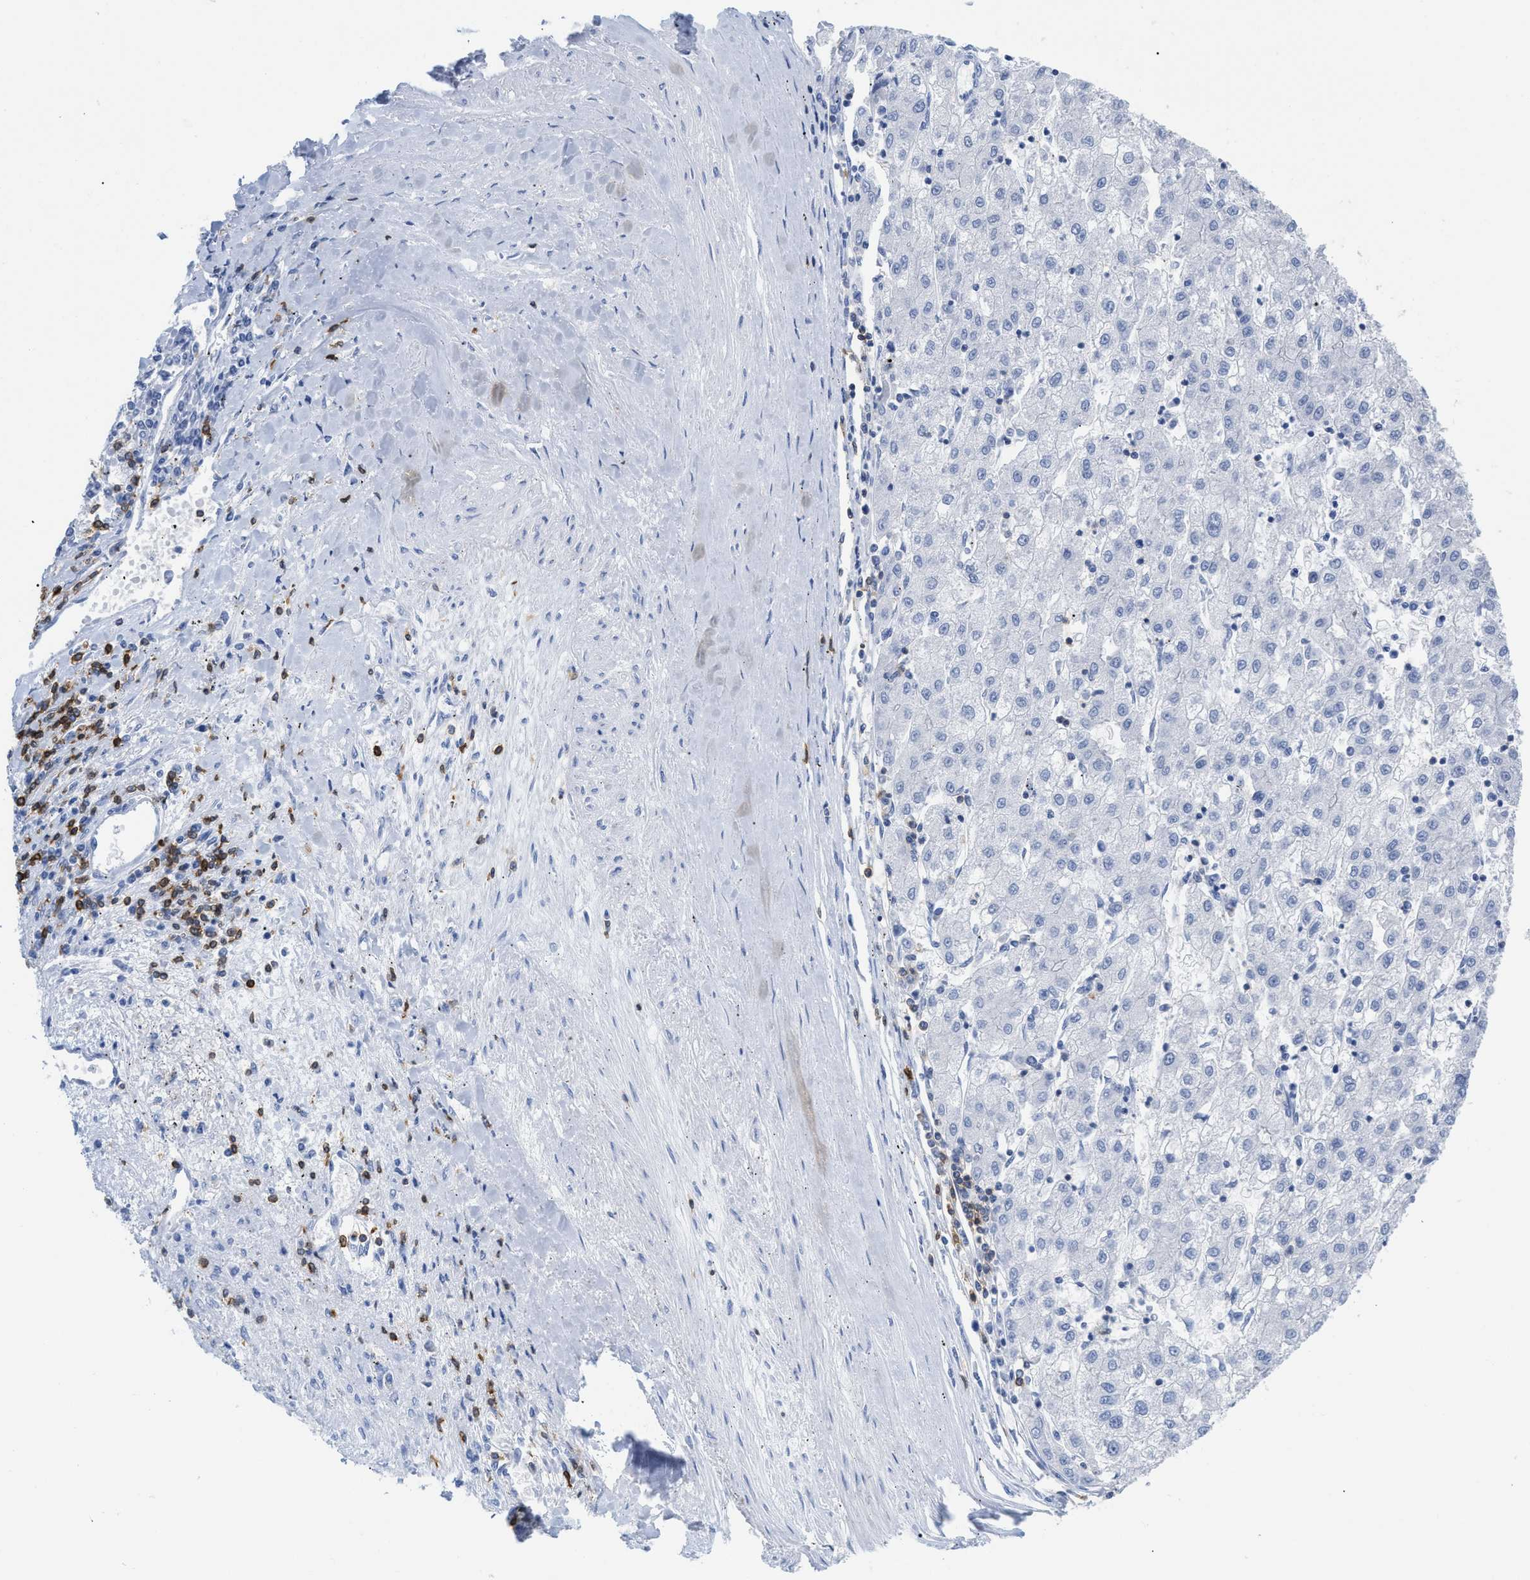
{"staining": {"intensity": "negative", "quantity": "none", "location": "none"}, "tissue": "liver cancer", "cell_type": "Tumor cells", "image_type": "cancer", "snomed": [{"axis": "morphology", "description": "Carcinoma, Hepatocellular, NOS"}, {"axis": "topography", "description": "Liver"}], "caption": "Immunohistochemistry (IHC) of liver cancer (hepatocellular carcinoma) displays no staining in tumor cells. (IHC, brightfield microscopy, high magnification).", "gene": "CD5", "patient": {"sex": "male", "age": 72}}